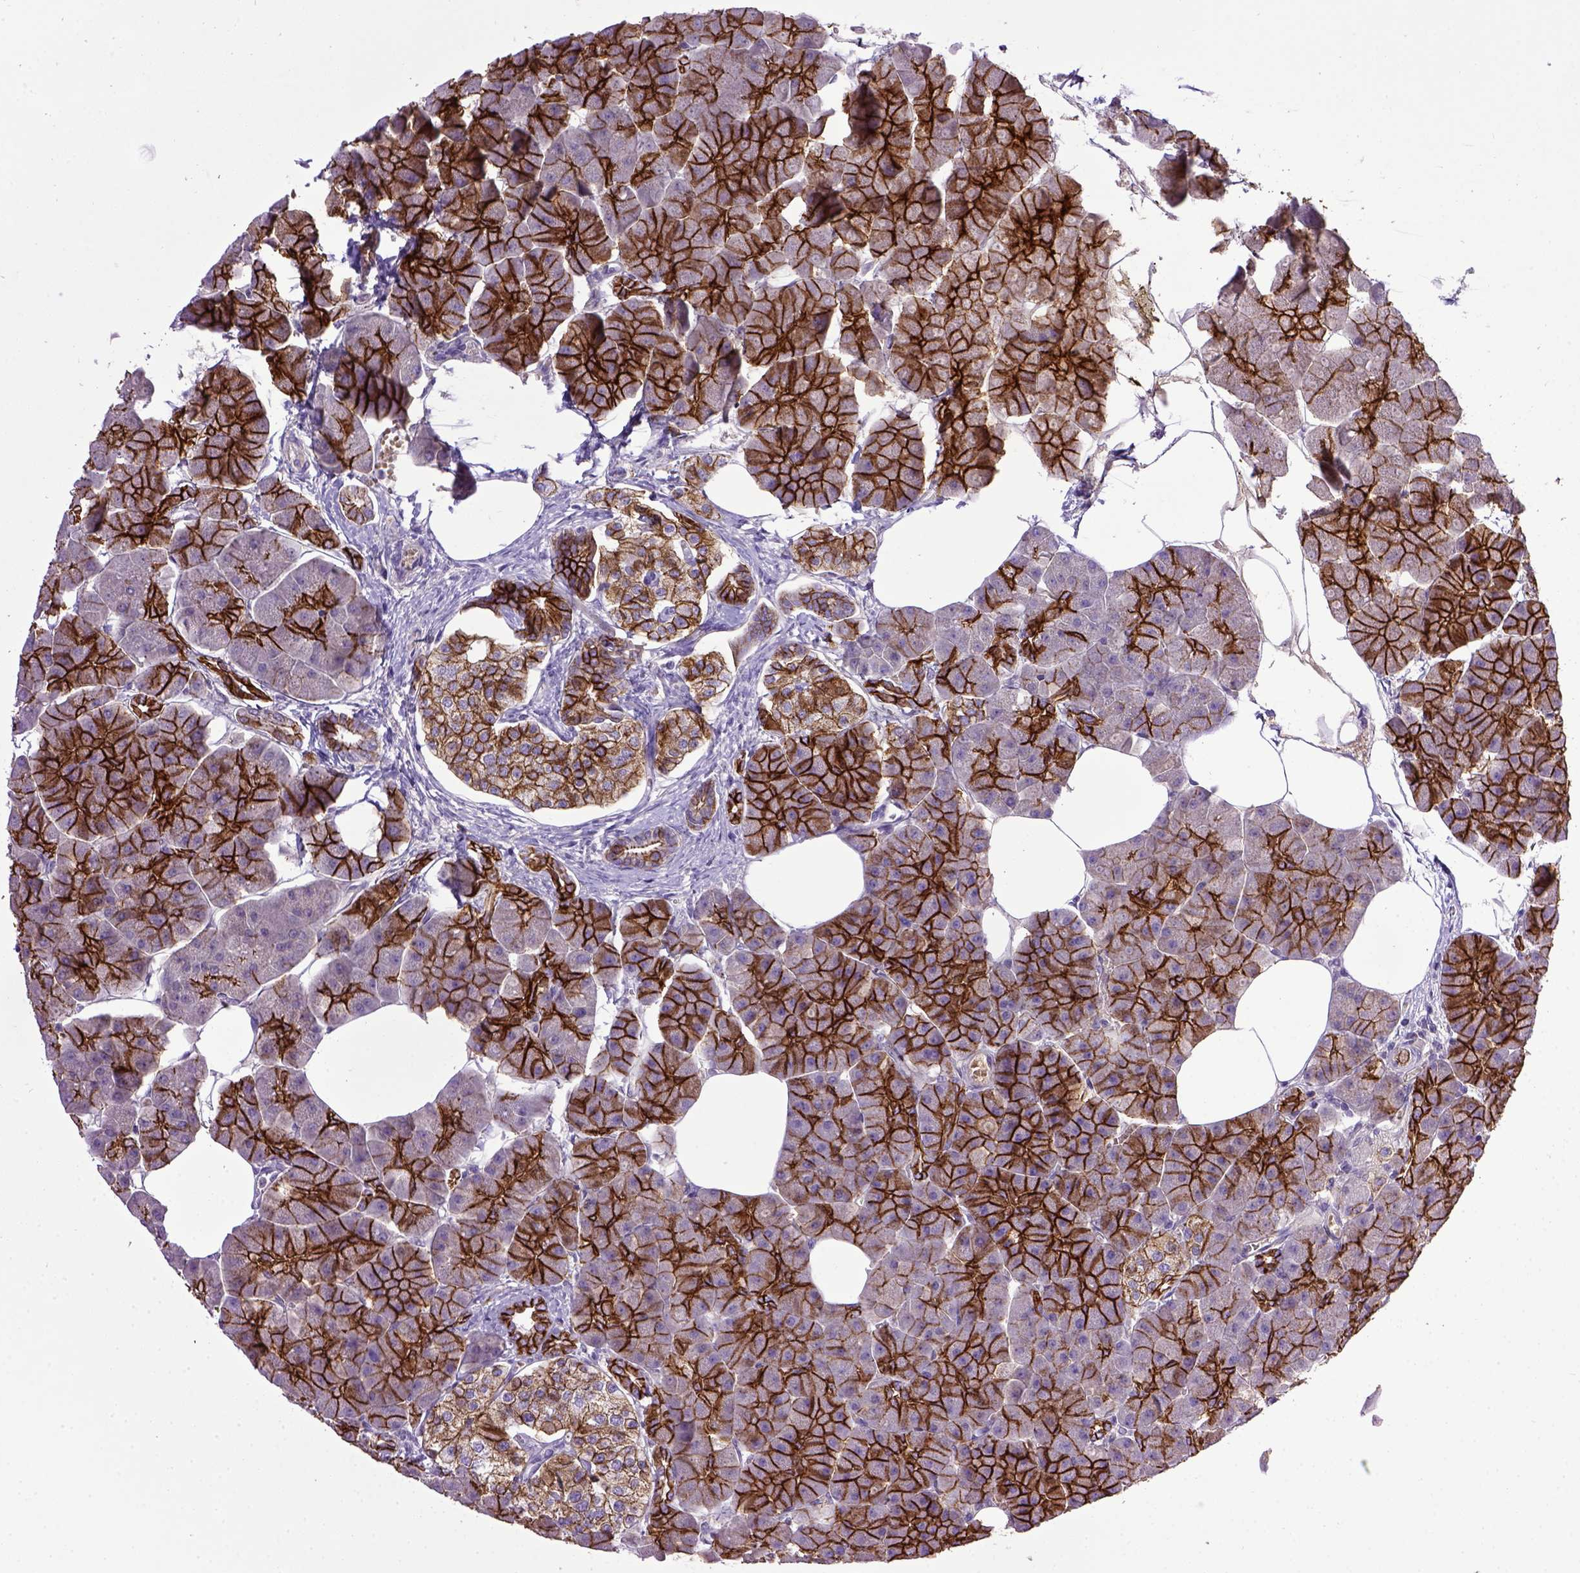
{"staining": {"intensity": "strong", "quantity": "25%-75%", "location": "cytoplasmic/membranous"}, "tissue": "pancreas", "cell_type": "Exocrine glandular cells", "image_type": "normal", "snomed": [{"axis": "morphology", "description": "Normal tissue, NOS"}, {"axis": "topography", "description": "Adipose tissue"}, {"axis": "topography", "description": "Pancreas"}, {"axis": "topography", "description": "Peripheral nerve tissue"}], "caption": "Pancreas stained for a protein displays strong cytoplasmic/membranous positivity in exocrine glandular cells. The protein of interest is shown in brown color, while the nuclei are stained blue.", "gene": "CDH1", "patient": {"sex": "female", "age": 58}}